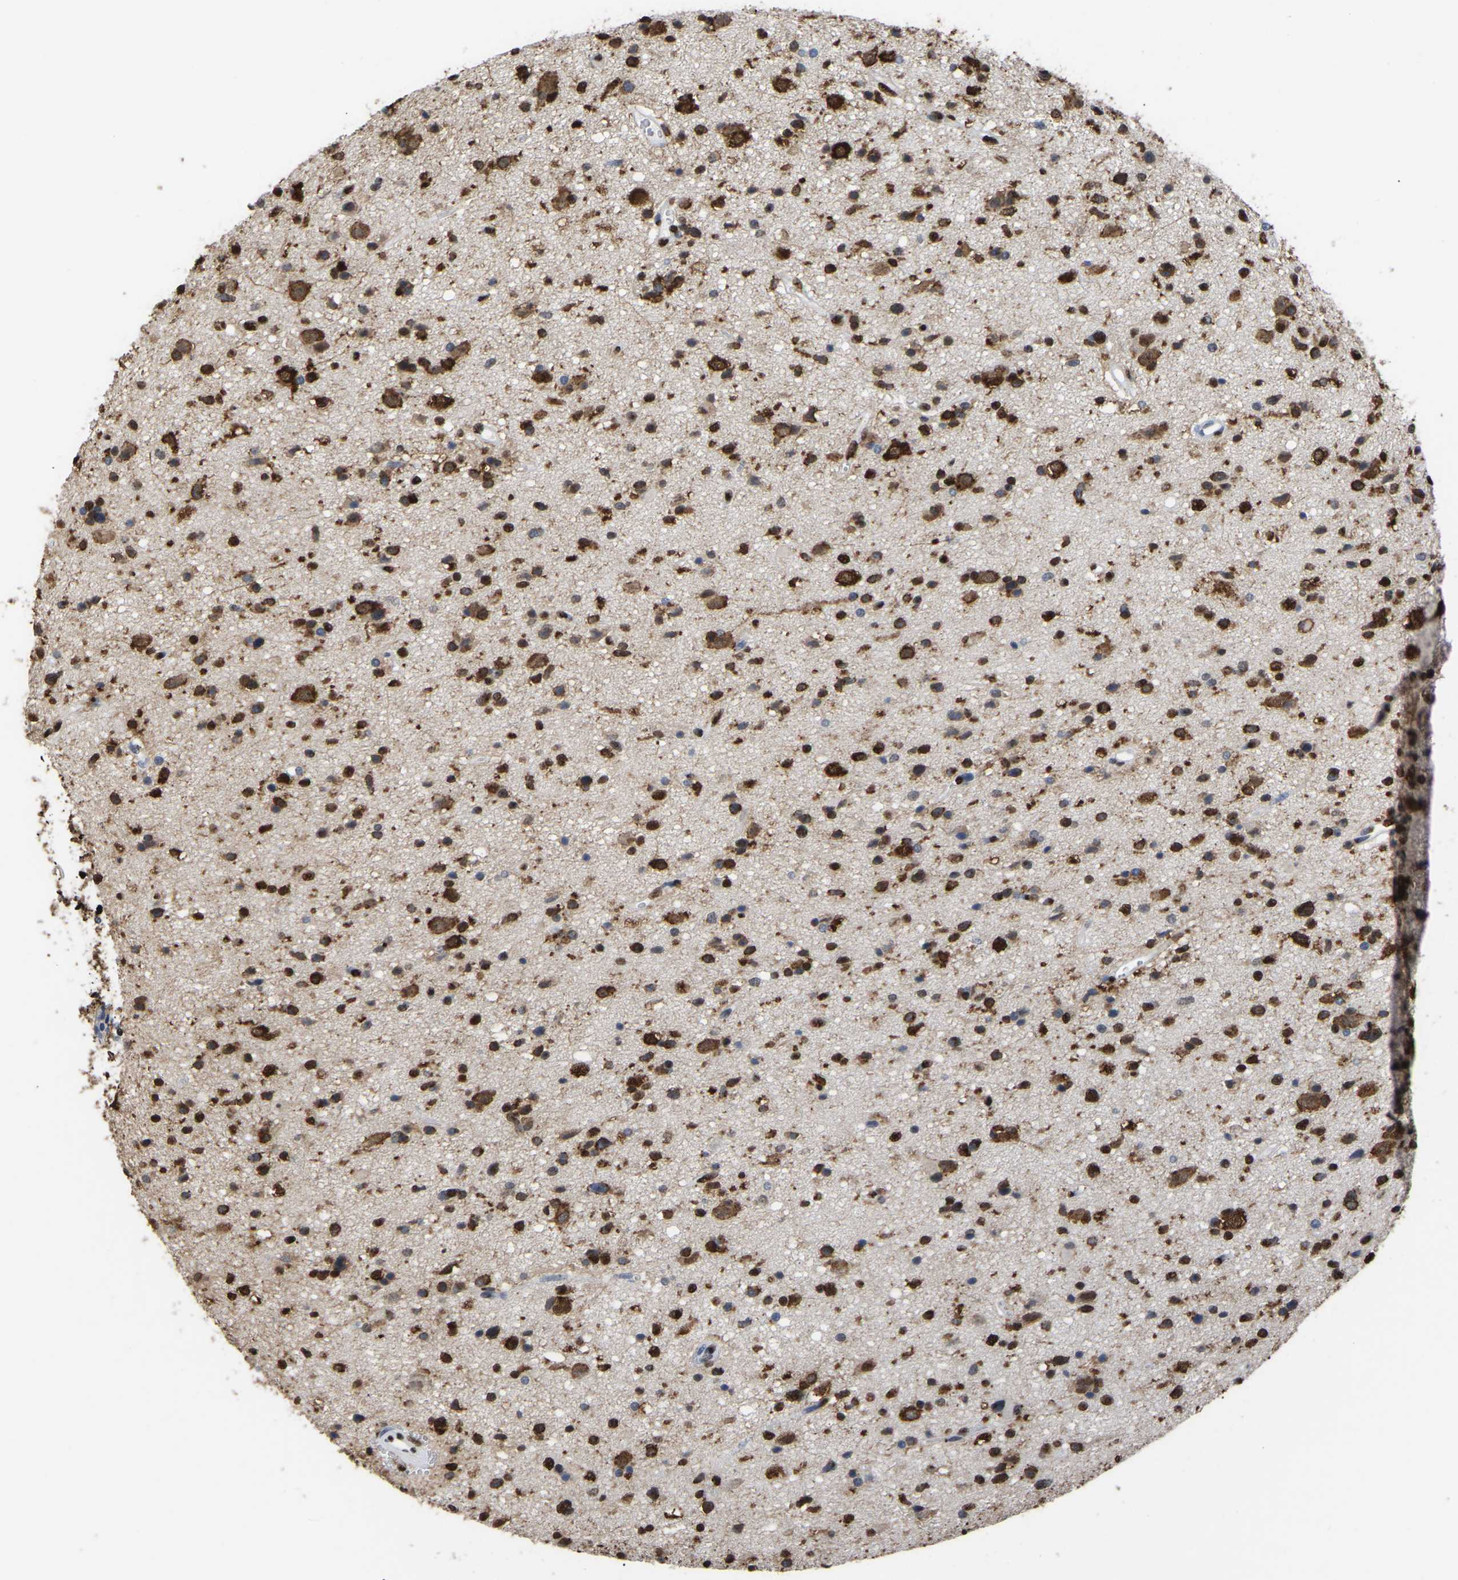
{"staining": {"intensity": "strong", "quantity": ">75%", "location": "cytoplasmic/membranous,nuclear"}, "tissue": "glioma", "cell_type": "Tumor cells", "image_type": "cancer", "snomed": [{"axis": "morphology", "description": "Glioma, malignant, High grade"}, {"axis": "topography", "description": "Brain"}], "caption": "Protein staining by immunohistochemistry exhibits strong cytoplasmic/membranous and nuclear staining in approximately >75% of tumor cells in malignant glioma (high-grade). (DAB (3,3'-diaminobenzidine) IHC, brown staining for protein, blue staining for nuclei).", "gene": "RBL2", "patient": {"sex": "male", "age": 33}}